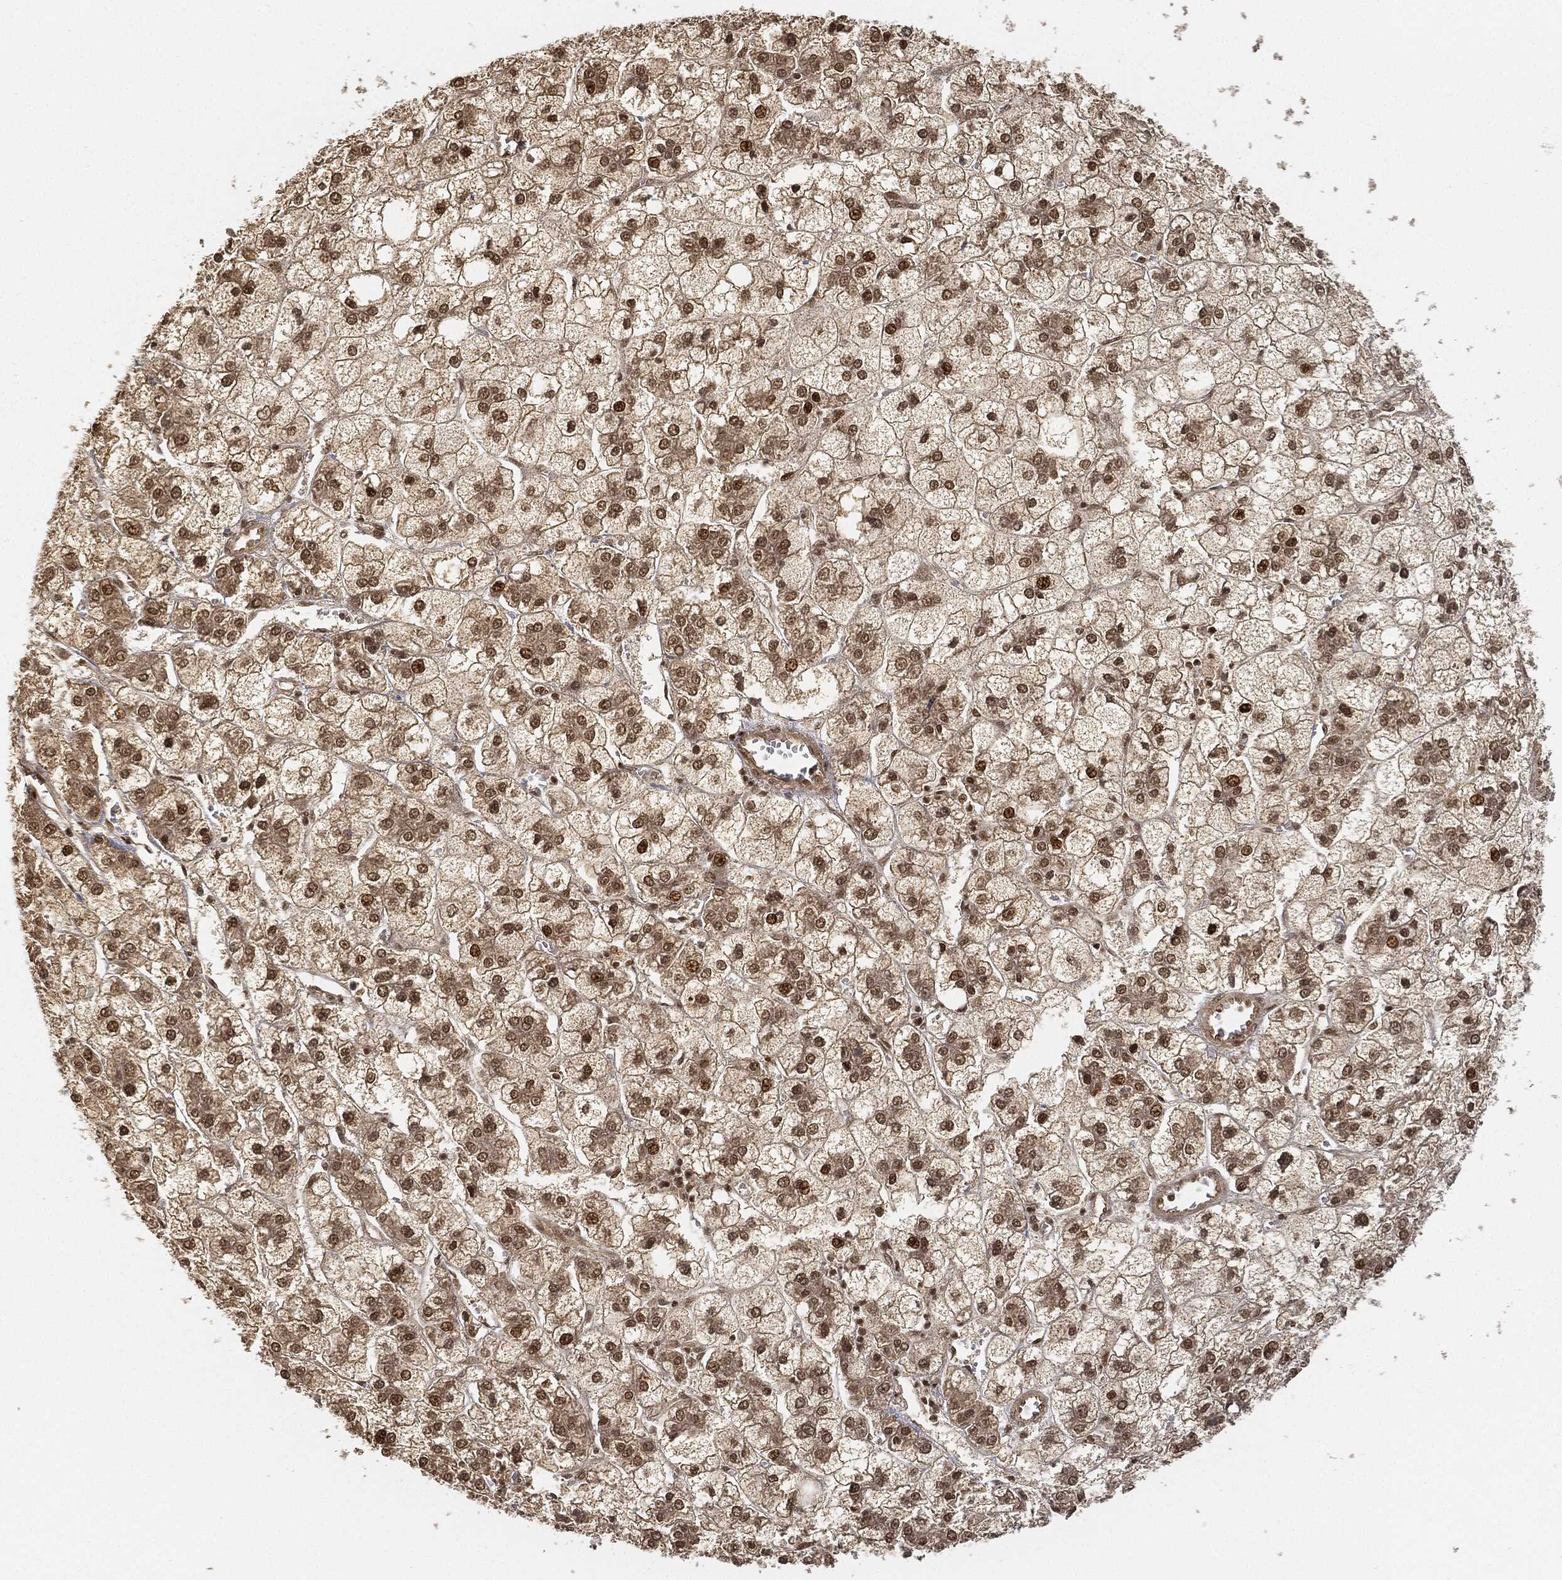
{"staining": {"intensity": "strong", "quantity": "<25%", "location": "nuclear"}, "tissue": "liver cancer", "cell_type": "Tumor cells", "image_type": "cancer", "snomed": [{"axis": "morphology", "description": "Carcinoma, Hepatocellular, NOS"}, {"axis": "topography", "description": "Liver"}], "caption": "Immunohistochemistry (DAB) staining of liver cancer demonstrates strong nuclear protein expression in approximately <25% of tumor cells. The staining is performed using DAB brown chromogen to label protein expression. The nuclei are counter-stained blue using hematoxylin.", "gene": "CIB1", "patient": {"sex": "male", "age": 73}}